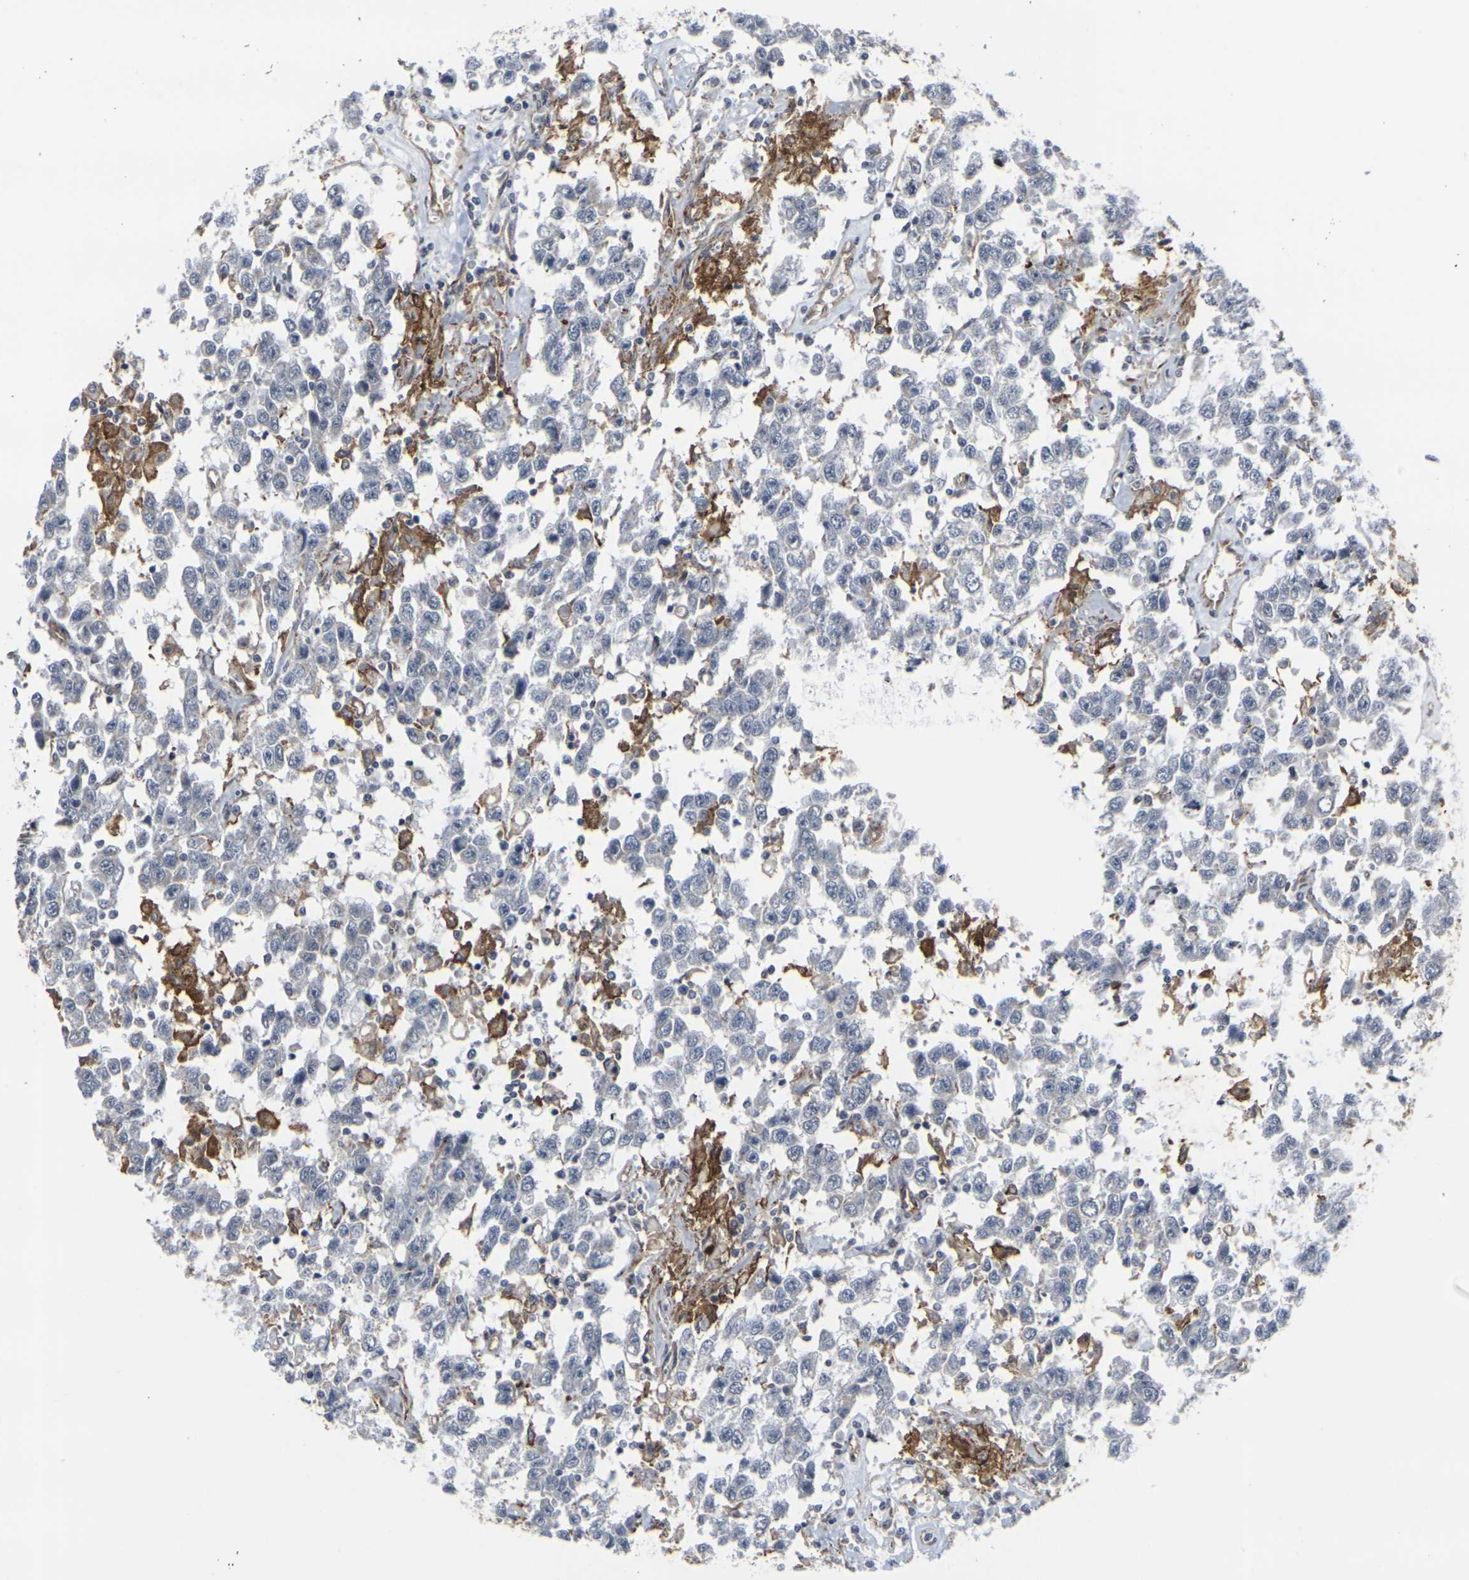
{"staining": {"intensity": "negative", "quantity": "none", "location": "none"}, "tissue": "testis cancer", "cell_type": "Tumor cells", "image_type": "cancer", "snomed": [{"axis": "morphology", "description": "Seminoma, NOS"}, {"axis": "topography", "description": "Testis"}], "caption": "Seminoma (testis) was stained to show a protein in brown. There is no significant expression in tumor cells.", "gene": "MYOF", "patient": {"sex": "male", "age": 41}}